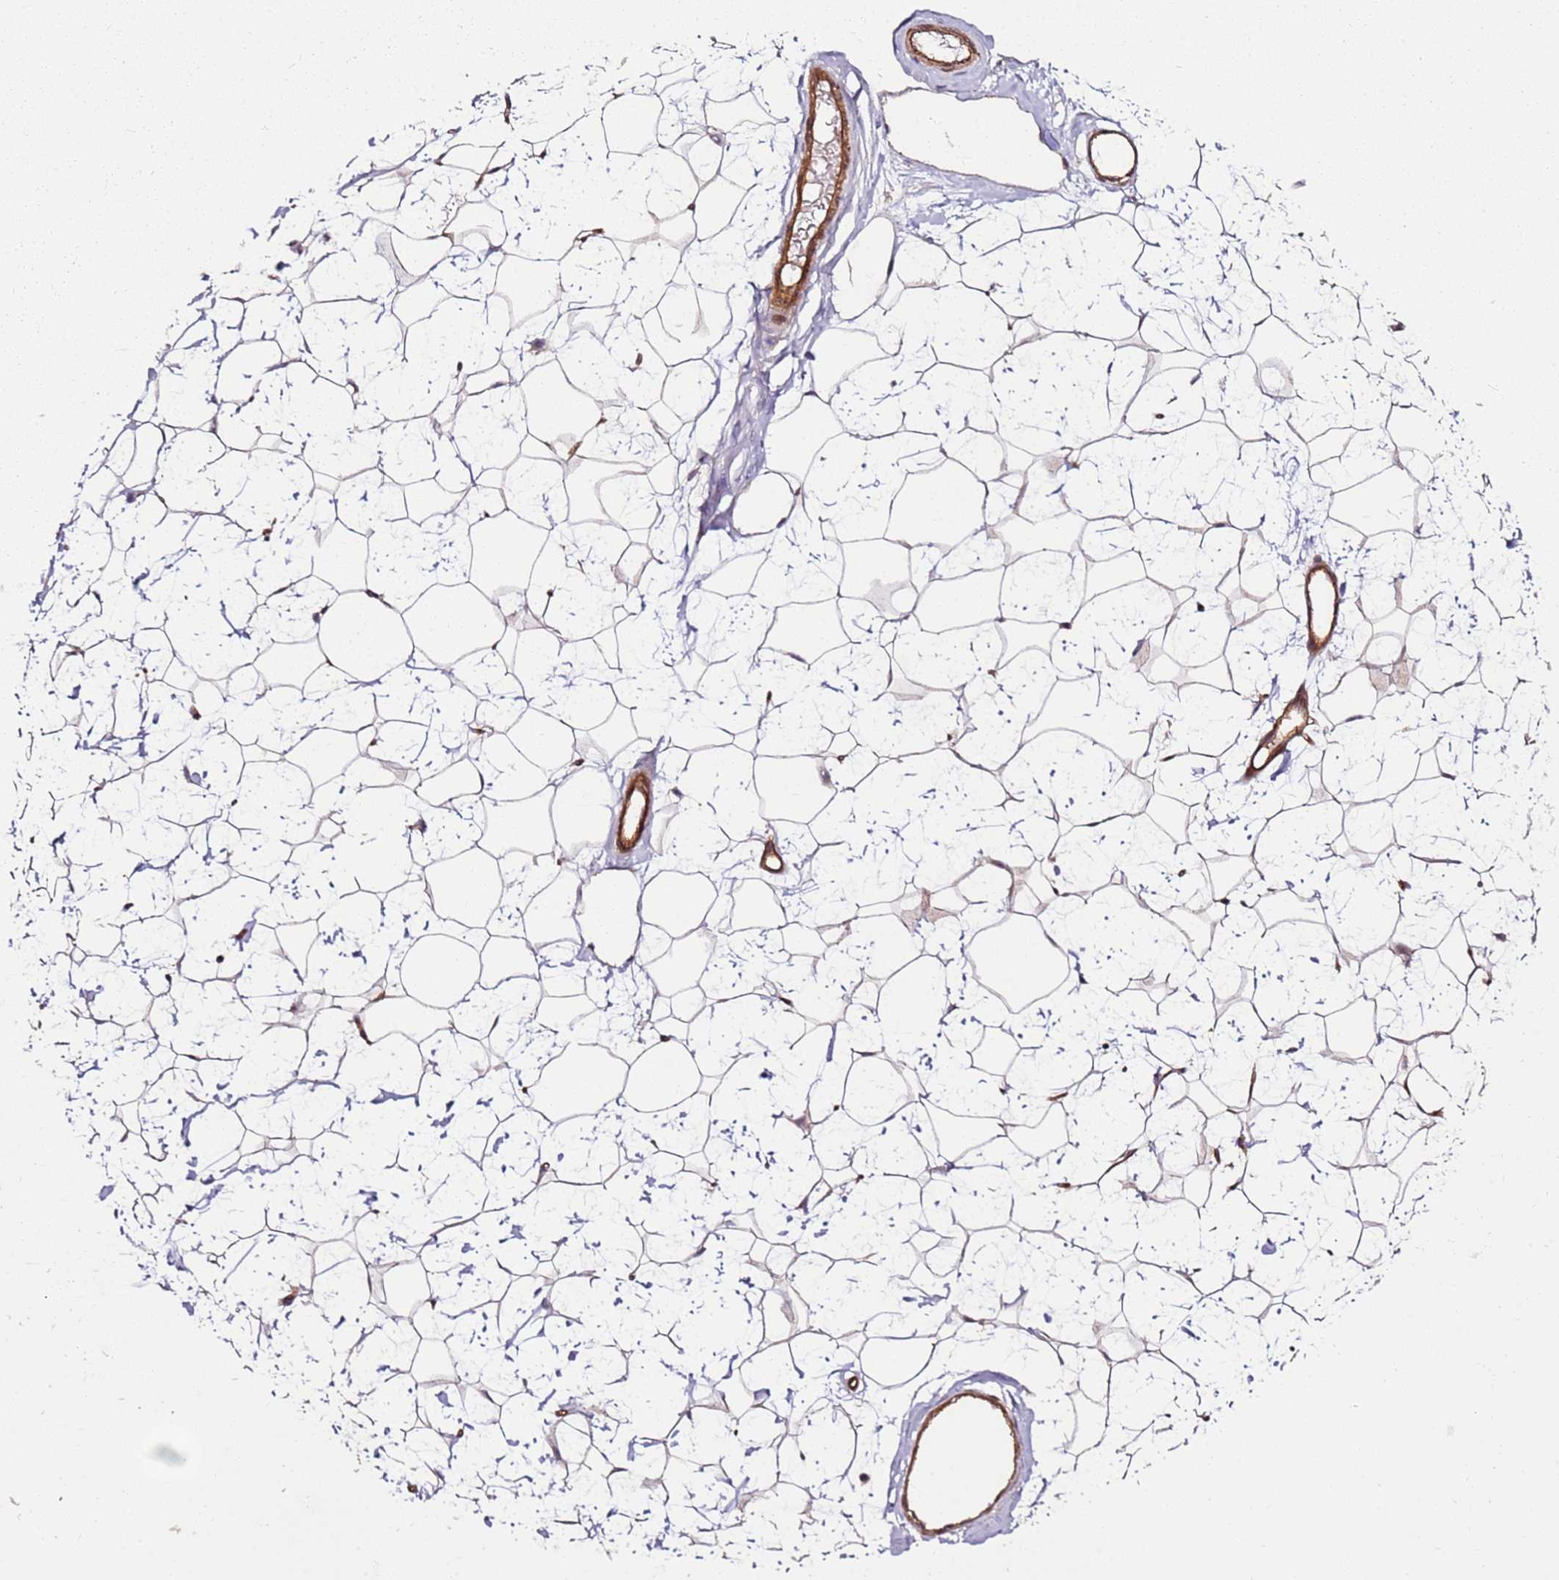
{"staining": {"intensity": "weak", "quantity": "25%-75%", "location": "cytoplasmic/membranous"}, "tissue": "breast", "cell_type": "Adipocytes", "image_type": "normal", "snomed": [{"axis": "morphology", "description": "Normal tissue, NOS"}, {"axis": "morphology", "description": "Adenoma, NOS"}, {"axis": "topography", "description": "Breast"}], "caption": "This is a micrograph of immunohistochemistry staining of normal breast, which shows weak positivity in the cytoplasmic/membranous of adipocytes.", "gene": "CCNYL1", "patient": {"sex": "female", "age": 23}}